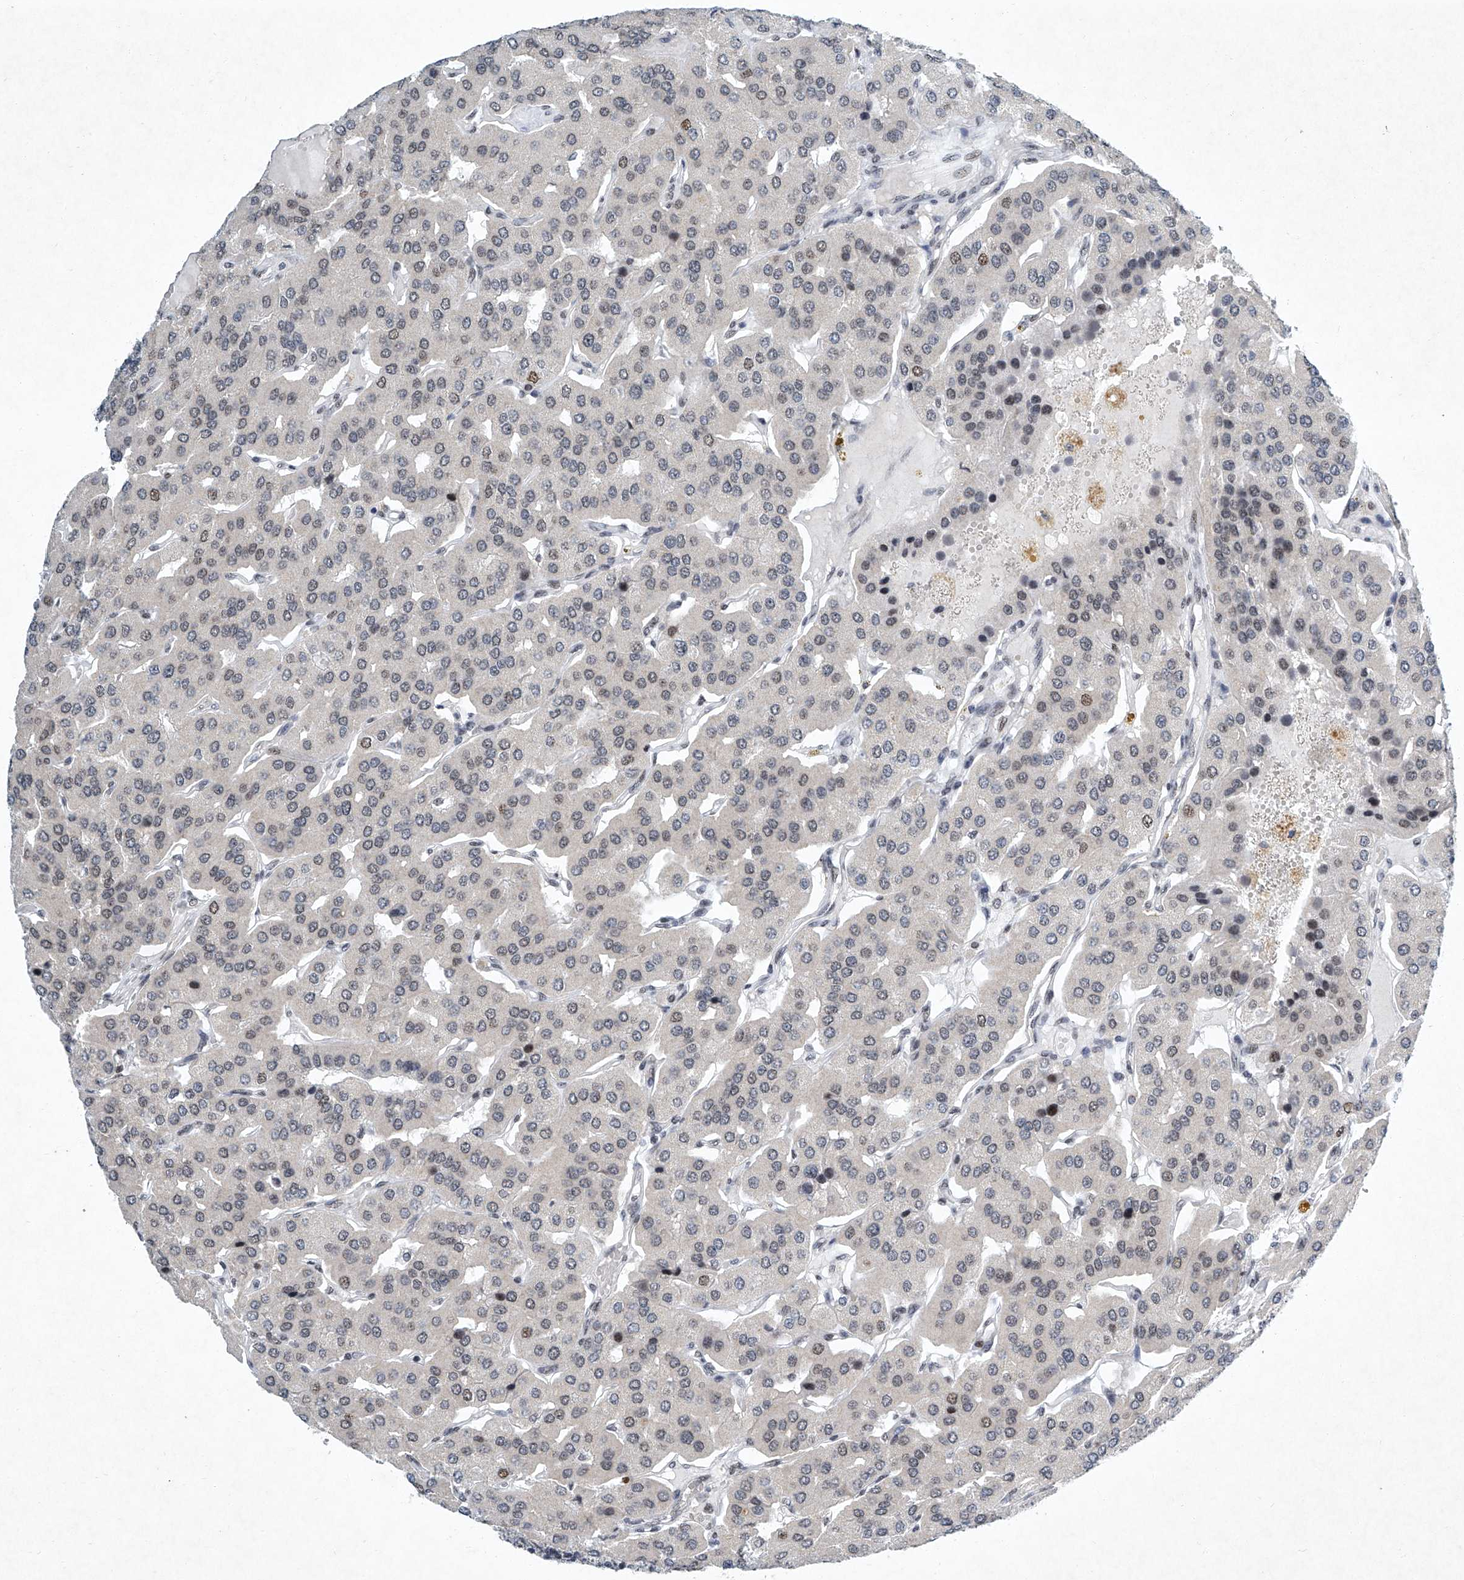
{"staining": {"intensity": "weak", "quantity": "<25%", "location": "nuclear"}, "tissue": "parathyroid gland", "cell_type": "Glandular cells", "image_type": "normal", "snomed": [{"axis": "morphology", "description": "Normal tissue, NOS"}, {"axis": "morphology", "description": "Adenoma, NOS"}, {"axis": "topography", "description": "Parathyroid gland"}], "caption": "This is an IHC micrograph of unremarkable human parathyroid gland. There is no expression in glandular cells.", "gene": "TFDP1", "patient": {"sex": "female", "age": 86}}